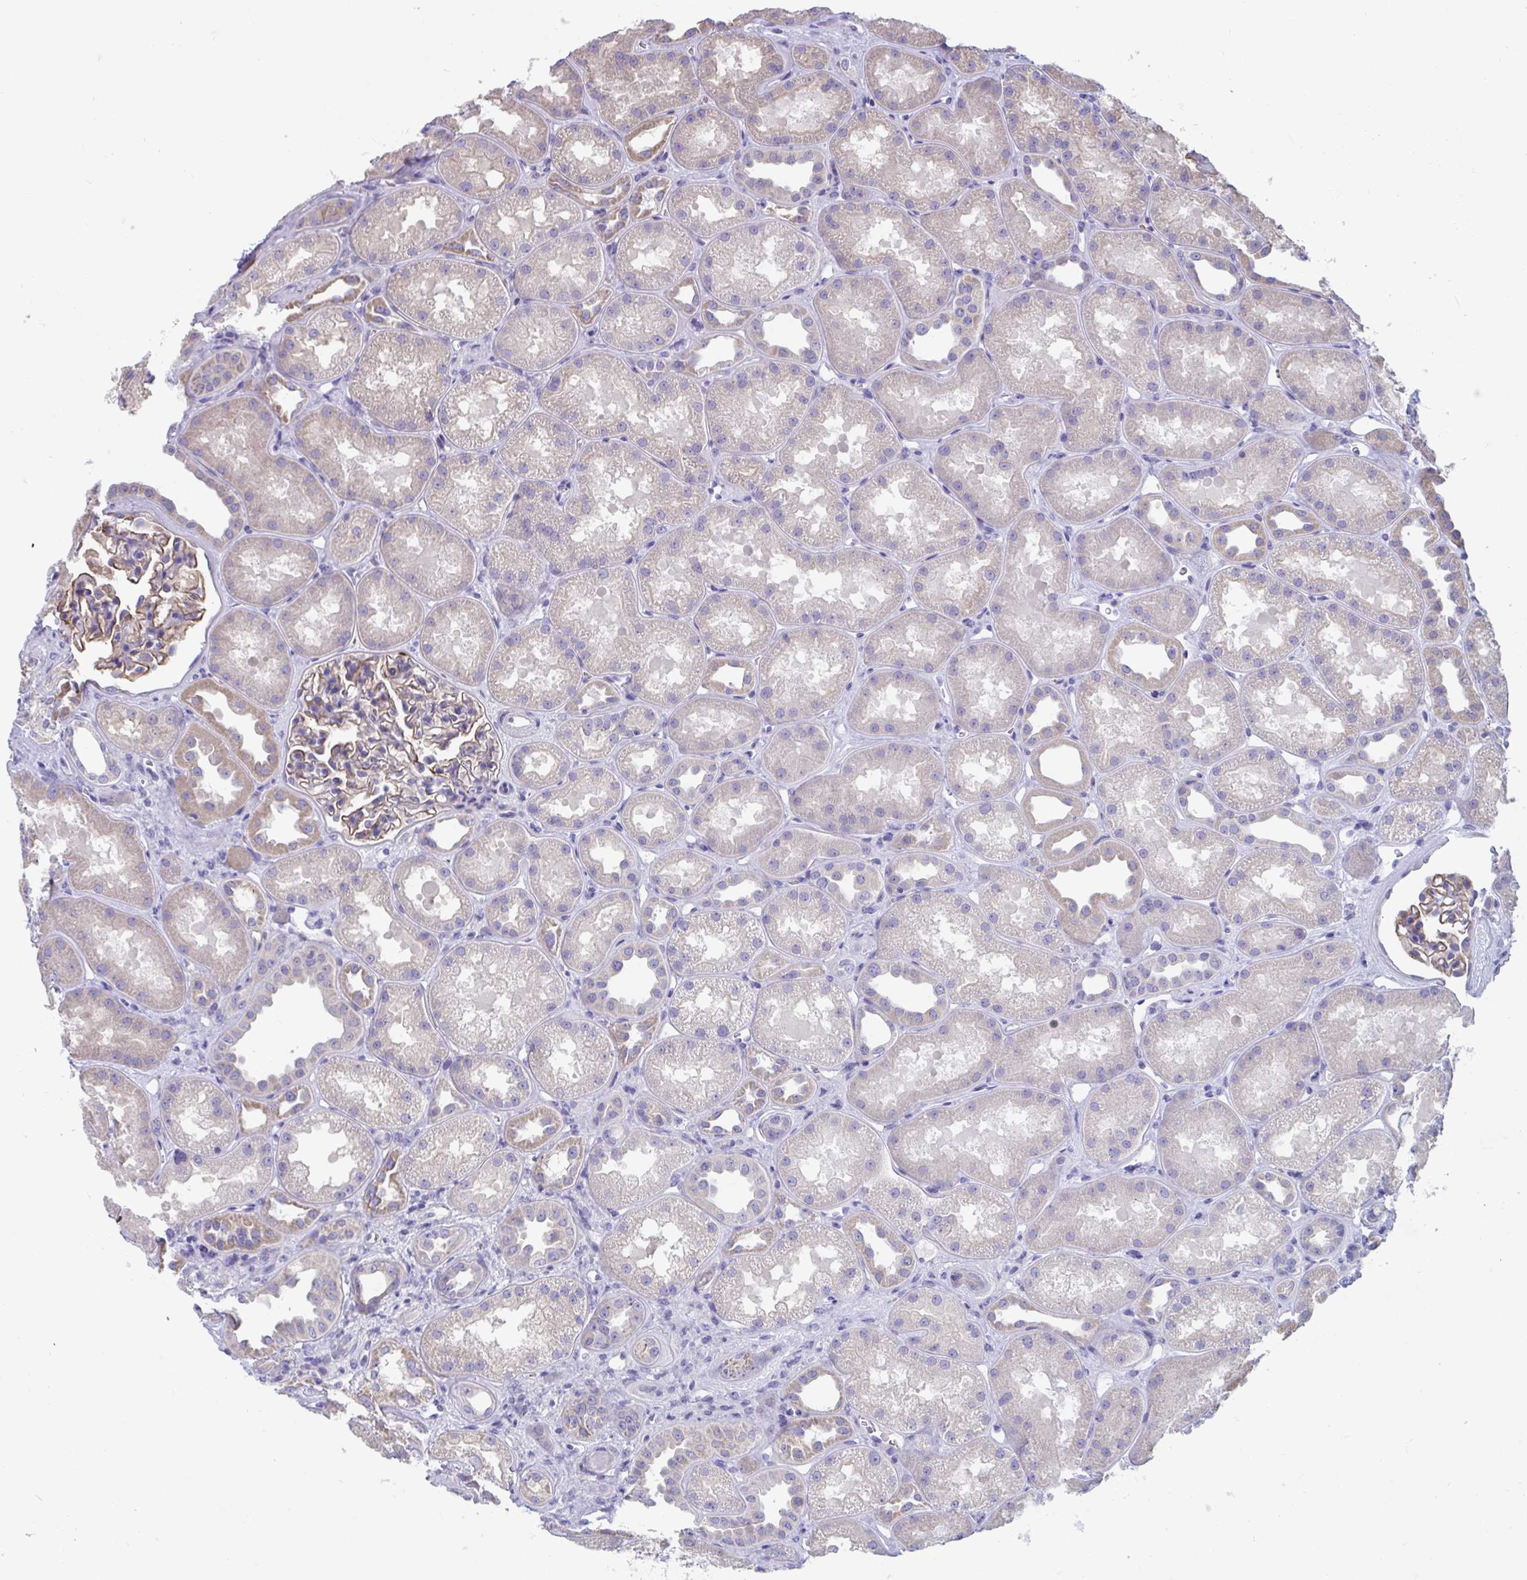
{"staining": {"intensity": "moderate", "quantity": "25%-75%", "location": "cytoplasmic/membranous"}, "tissue": "kidney", "cell_type": "Cells in glomeruli", "image_type": "normal", "snomed": [{"axis": "morphology", "description": "Normal tissue, NOS"}, {"axis": "topography", "description": "Kidney"}], "caption": "This image demonstrates immunohistochemistry (IHC) staining of benign kidney, with medium moderate cytoplasmic/membranous positivity in about 25%-75% of cells in glomeruli.", "gene": "TTC30A", "patient": {"sex": "male", "age": 61}}